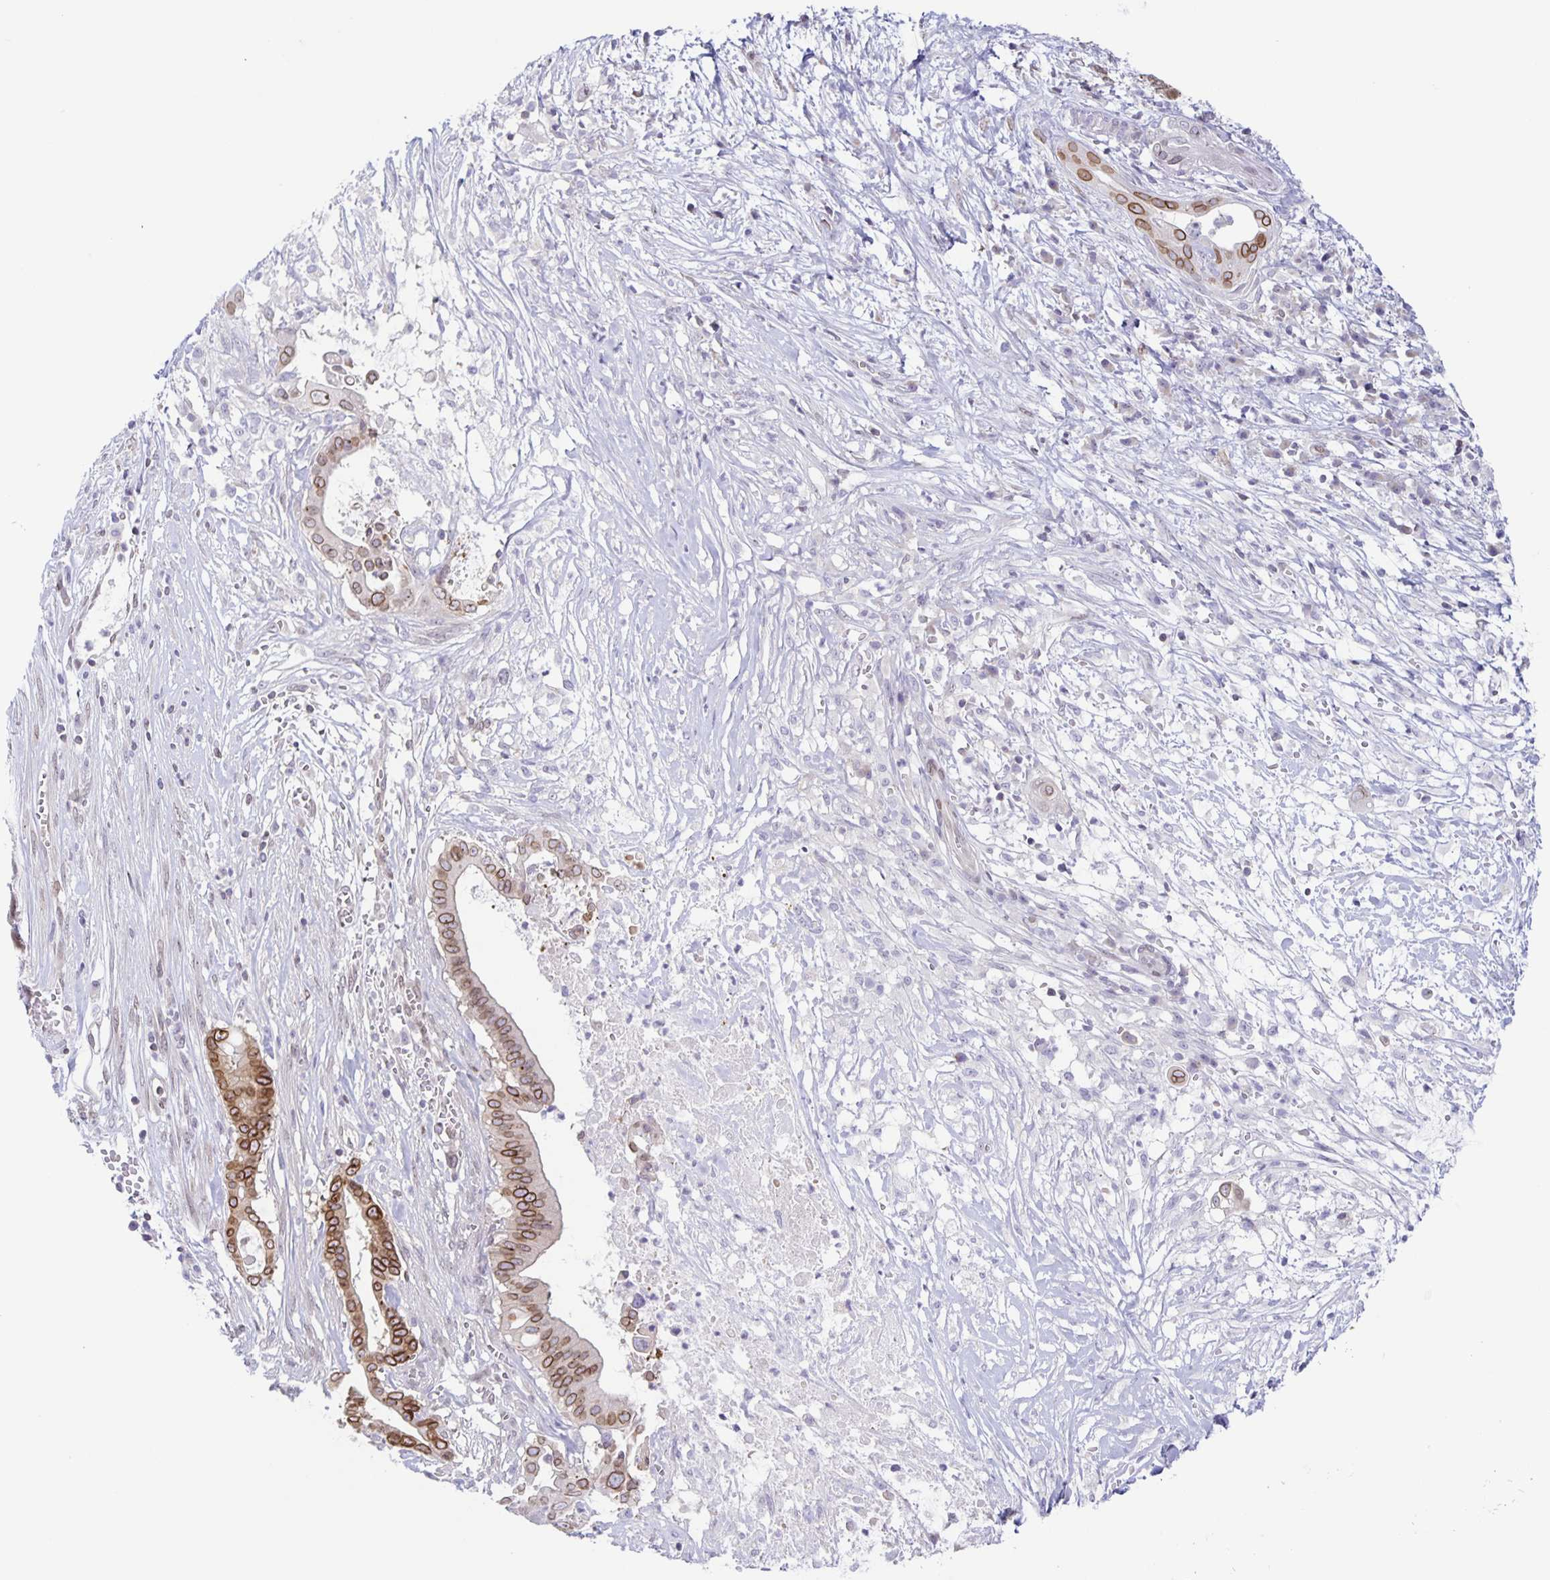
{"staining": {"intensity": "moderate", "quantity": ">75%", "location": "cytoplasmic/membranous,nuclear"}, "tissue": "pancreatic cancer", "cell_type": "Tumor cells", "image_type": "cancer", "snomed": [{"axis": "morphology", "description": "Adenocarcinoma, NOS"}, {"axis": "topography", "description": "Pancreas"}], "caption": "Moderate cytoplasmic/membranous and nuclear staining is appreciated in about >75% of tumor cells in pancreatic cancer.", "gene": "SYNE2", "patient": {"sex": "male", "age": 61}}